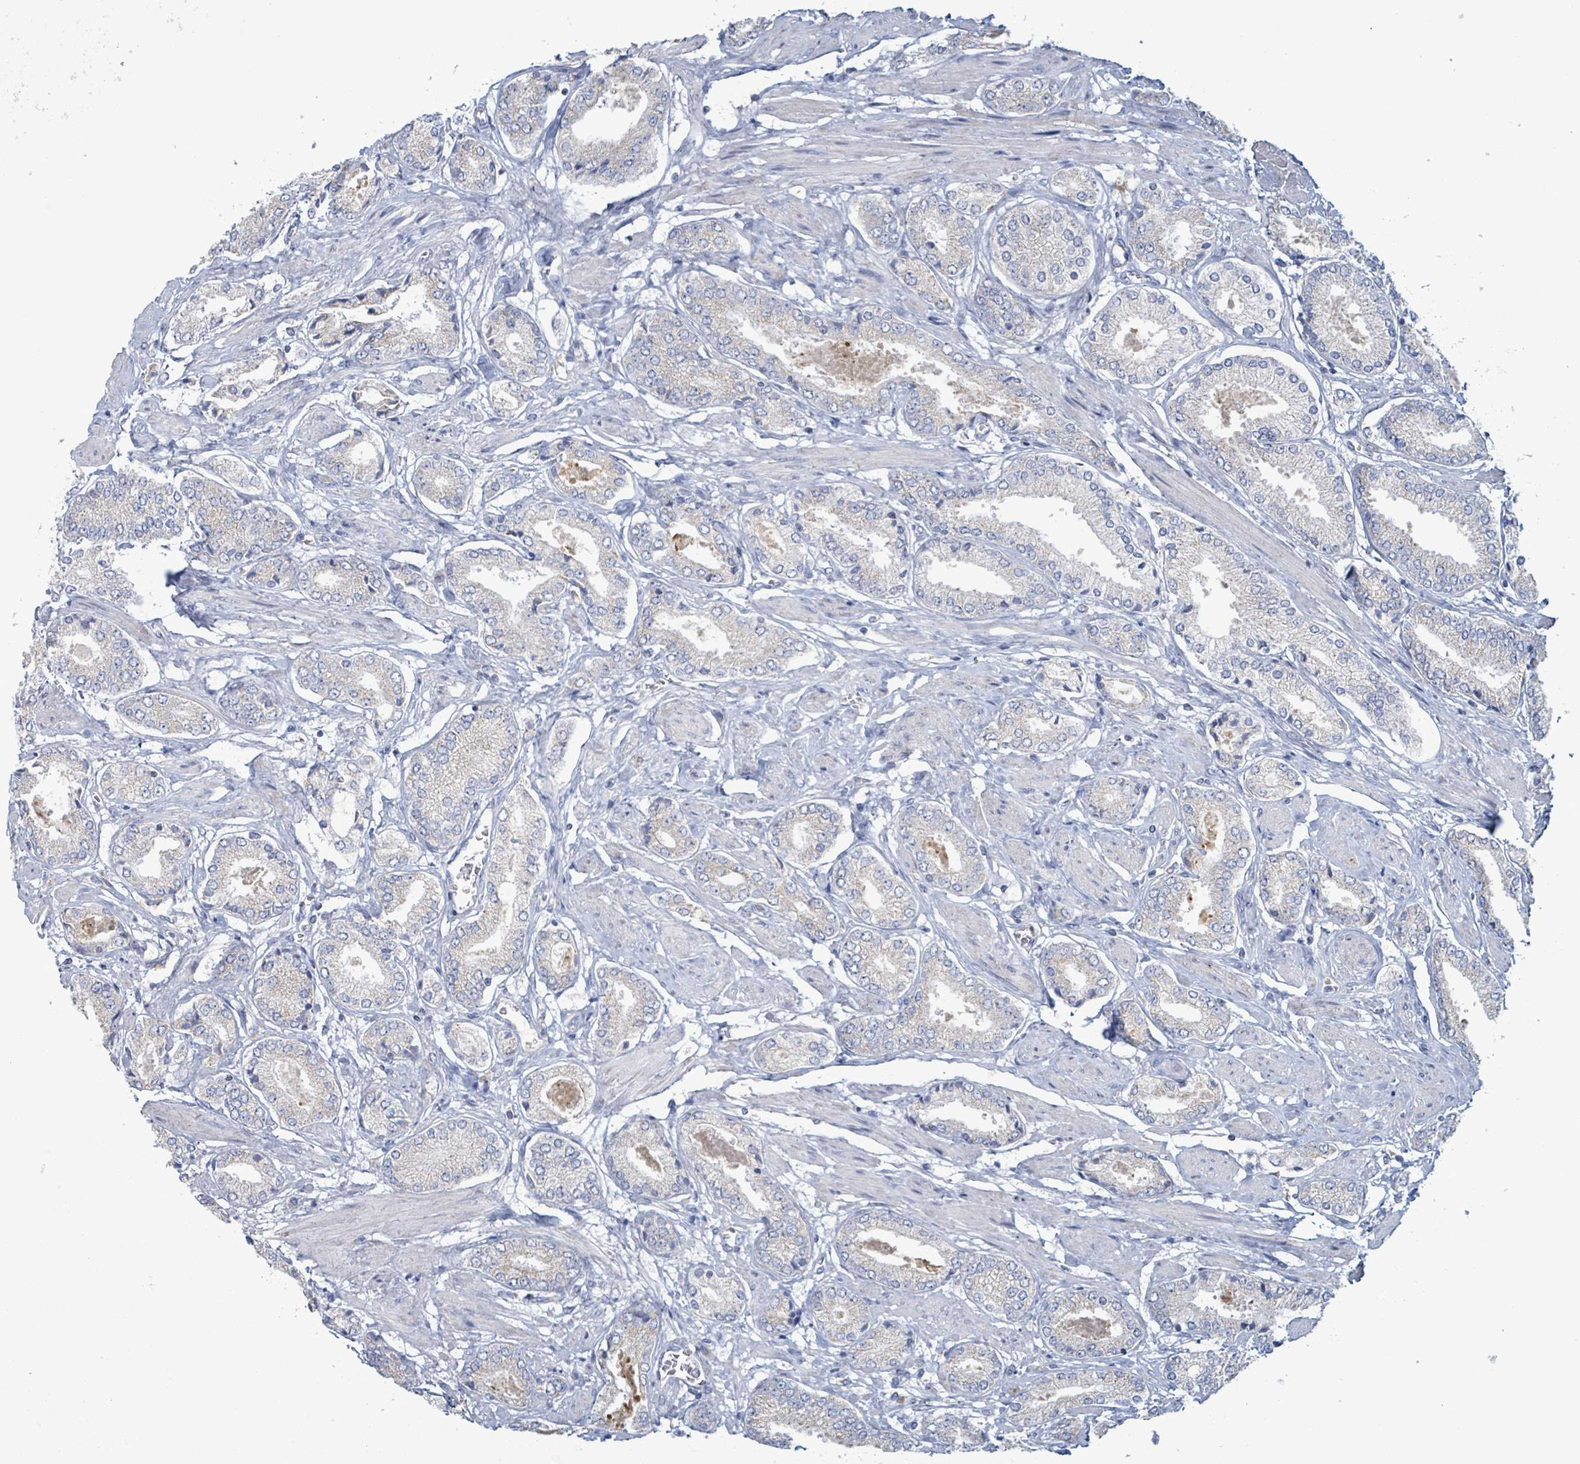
{"staining": {"intensity": "negative", "quantity": "none", "location": "none"}, "tissue": "prostate cancer", "cell_type": "Tumor cells", "image_type": "cancer", "snomed": [{"axis": "morphology", "description": "Adenocarcinoma, High grade"}, {"axis": "topography", "description": "Prostate and seminal vesicle, NOS"}], "caption": "DAB immunohistochemical staining of human prostate adenocarcinoma (high-grade) shows no significant staining in tumor cells. (Brightfield microscopy of DAB (3,3'-diaminobenzidine) IHC at high magnification).", "gene": "AKR1C4", "patient": {"sex": "male", "age": 64}}